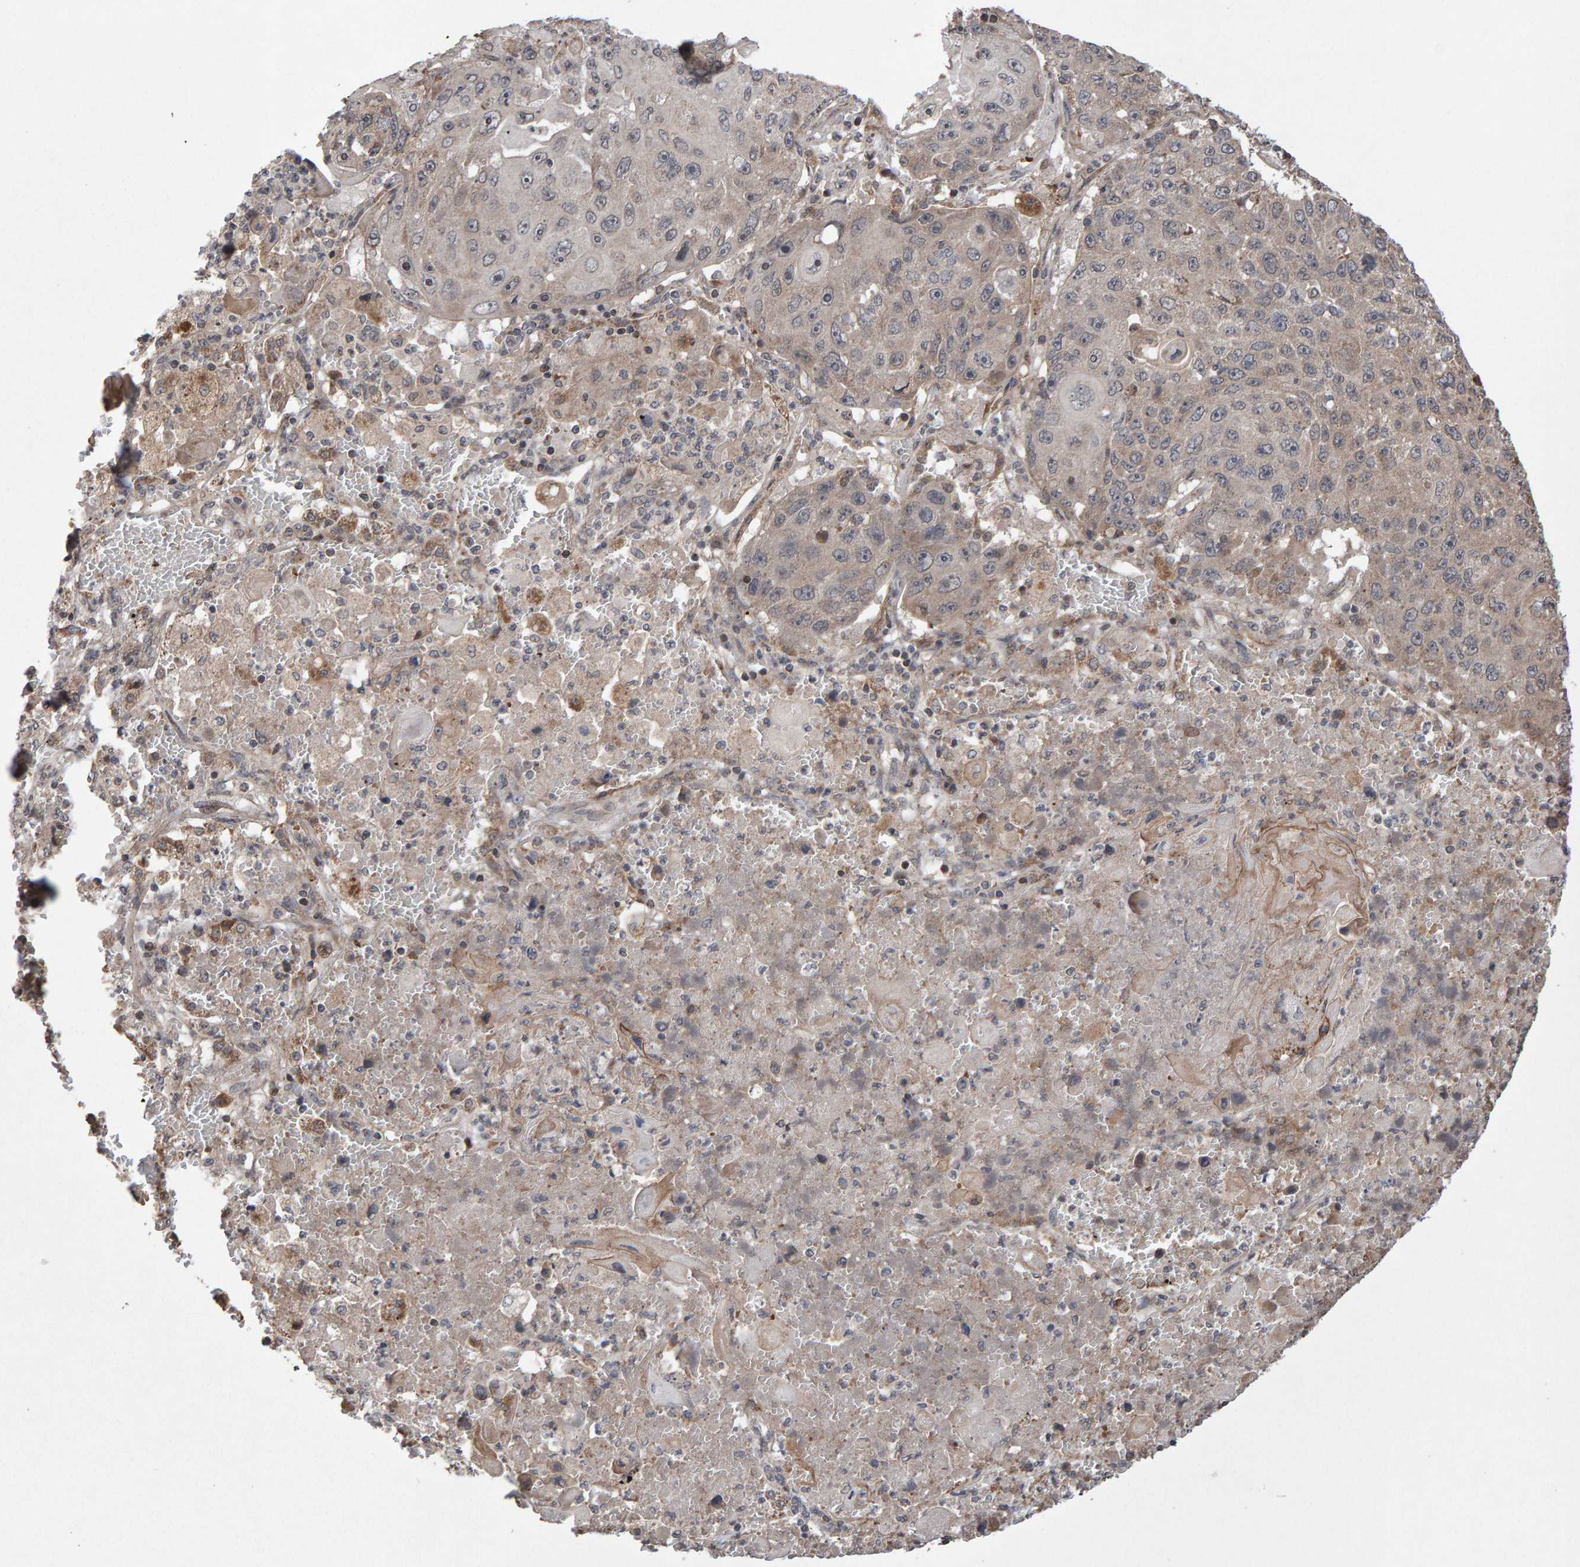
{"staining": {"intensity": "weak", "quantity": "25%-75%", "location": "cytoplasmic/membranous"}, "tissue": "lung cancer", "cell_type": "Tumor cells", "image_type": "cancer", "snomed": [{"axis": "morphology", "description": "Squamous cell carcinoma, NOS"}, {"axis": "topography", "description": "Lung"}], "caption": "Weak cytoplasmic/membranous expression for a protein is present in approximately 25%-75% of tumor cells of squamous cell carcinoma (lung) using immunohistochemistry (IHC).", "gene": "PECR", "patient": {"sex": "male", "age": 61}}